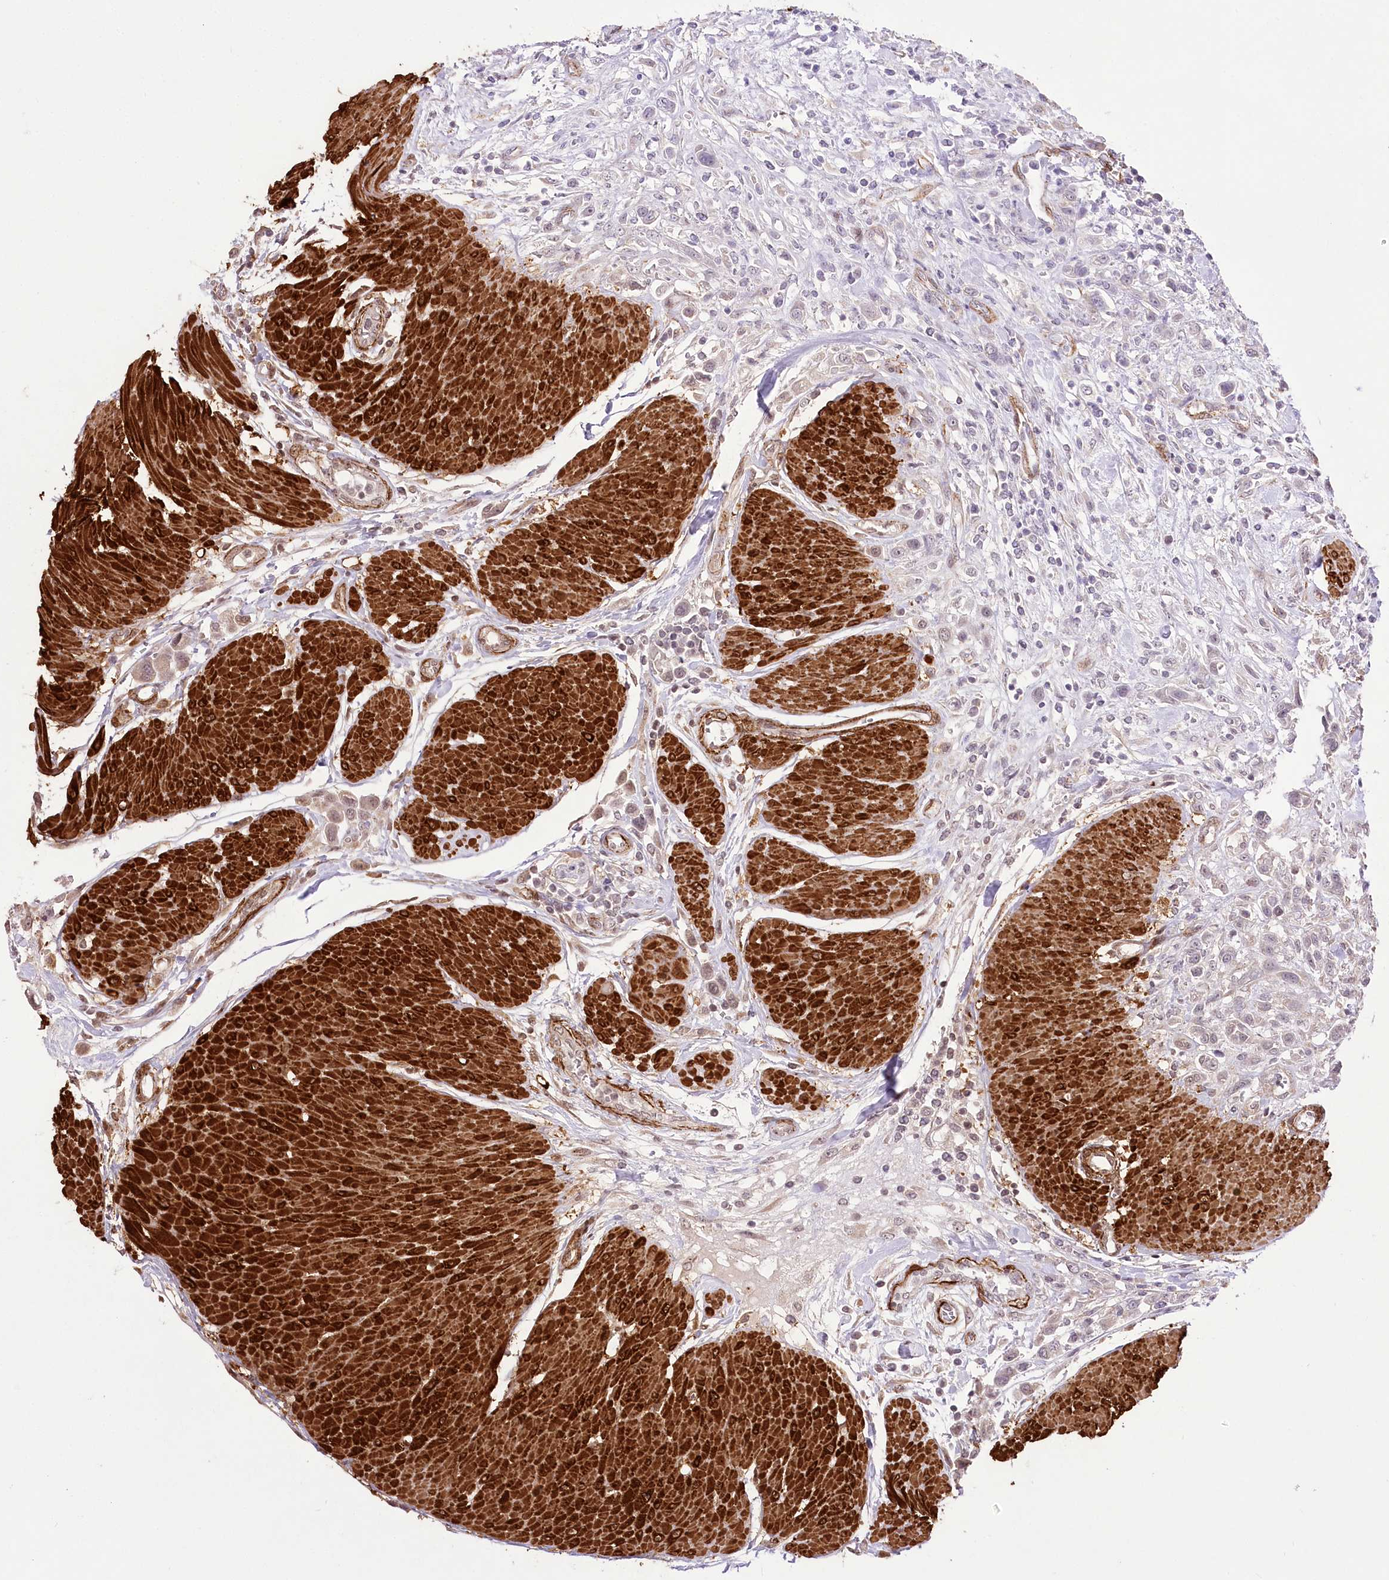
{"staining": {"intensity": "weak", "quantity": "<25%", "location": "cytoplasmic/membranous"}, "tissue": "urothelial cancer", "cell_type": "Tumor cells", "image_type": "cancer", "snomed": [{"axis": "morphology", "description": "Urothelial carcinoma, High grade"}, {"axis": "topography", "description": "Urinary bladder"}], "caption": "This image is of urothelial carcinoma (high-grade) stained with immunohistochemistry to label a protein in brown with the nuclei are counter-stained blue. There is no expression in tumor cells.", "gene": "SYNPO2", "patient": {"sex": "male", "age": 50}}